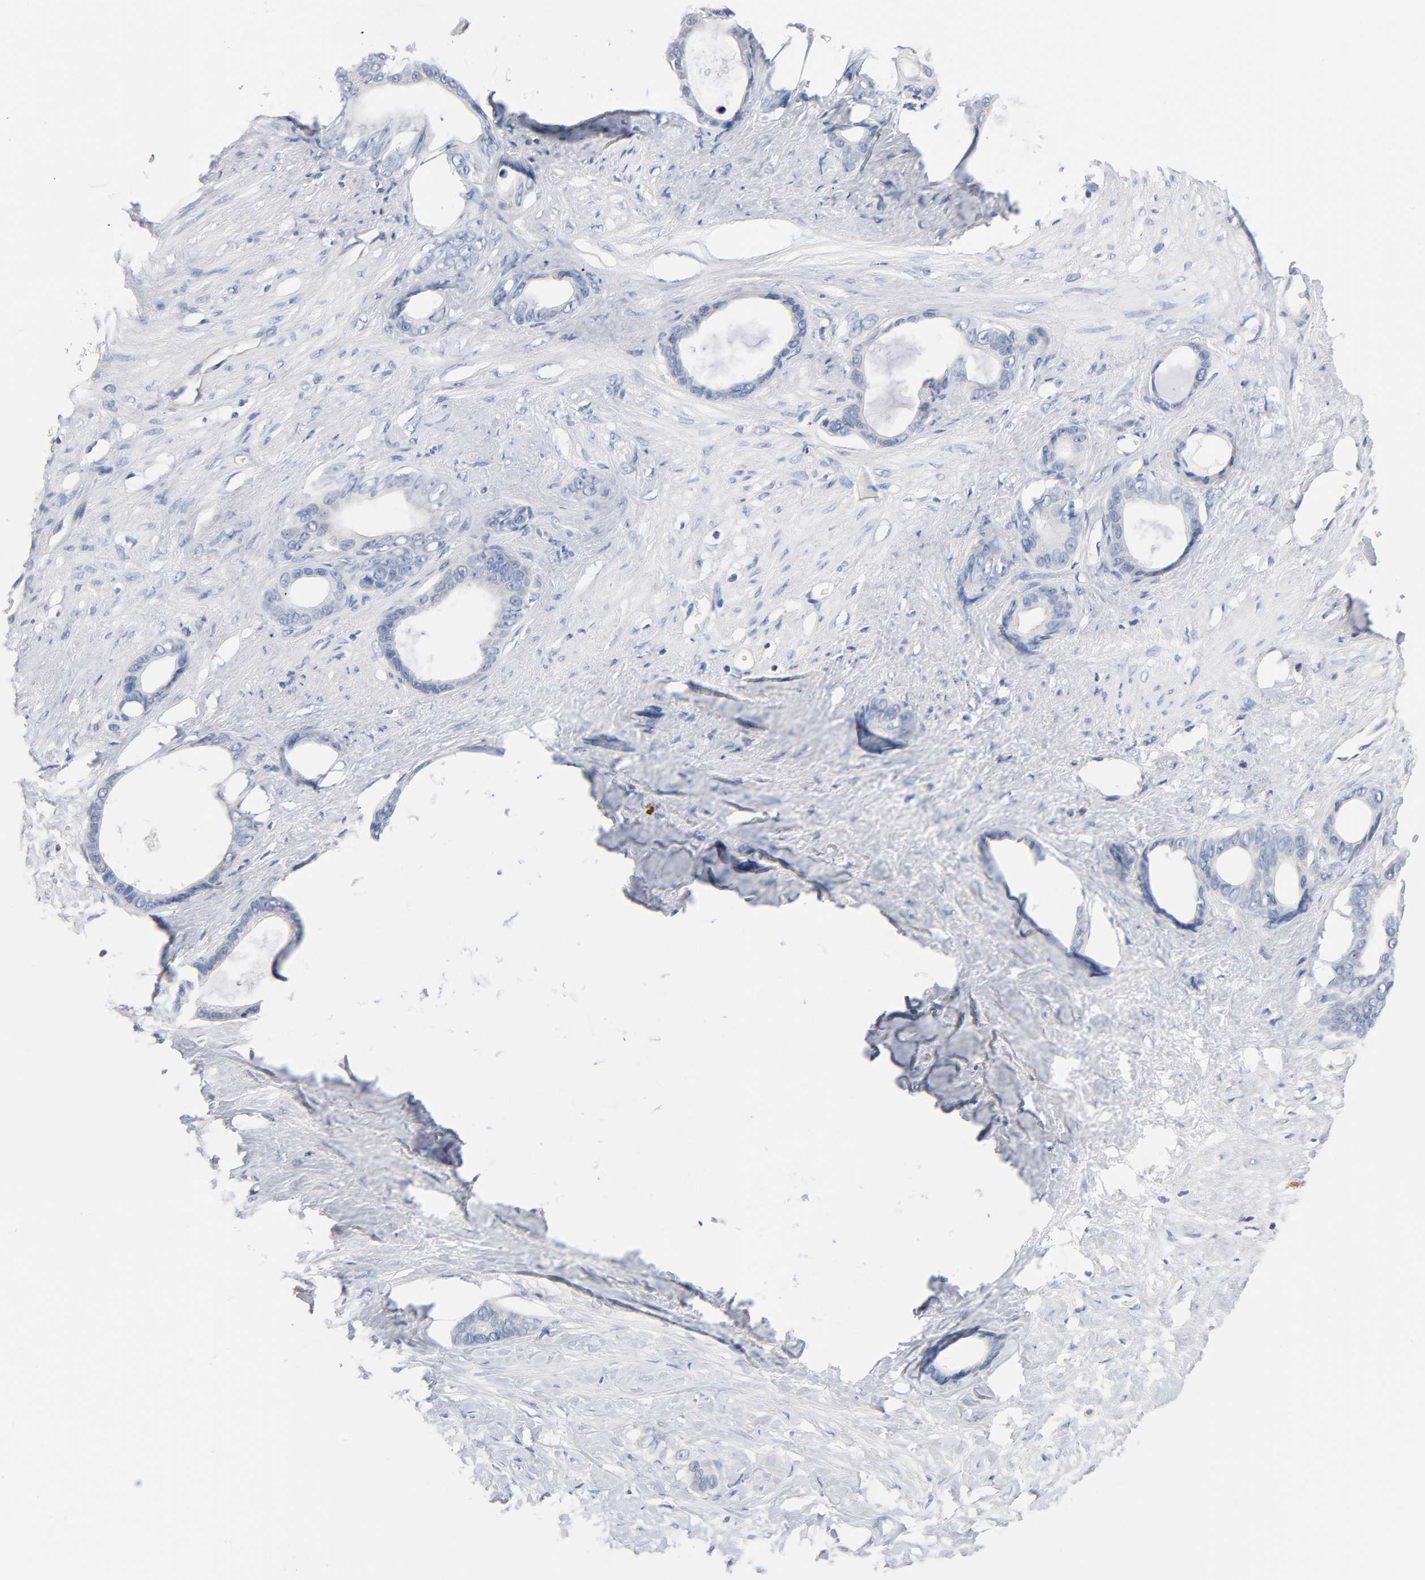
{"staining": {"intensity": "negative", "quantity": "none", "location": "none"}, "tissue": "stomach cancer", "cell_type": "Tumor cells", "image_type": "cancer", "snomed": [{"axis": "morphology", "description": "Adenocarcinoma, NOS"}, {"axis": "topography", "description": "Stomach"}], "caption": "Tumor cells are negative for brown protein staining in stomach adenocarcinoma.", "gene": "MALT1", "patient": {"sex": "female", "age": 75}}